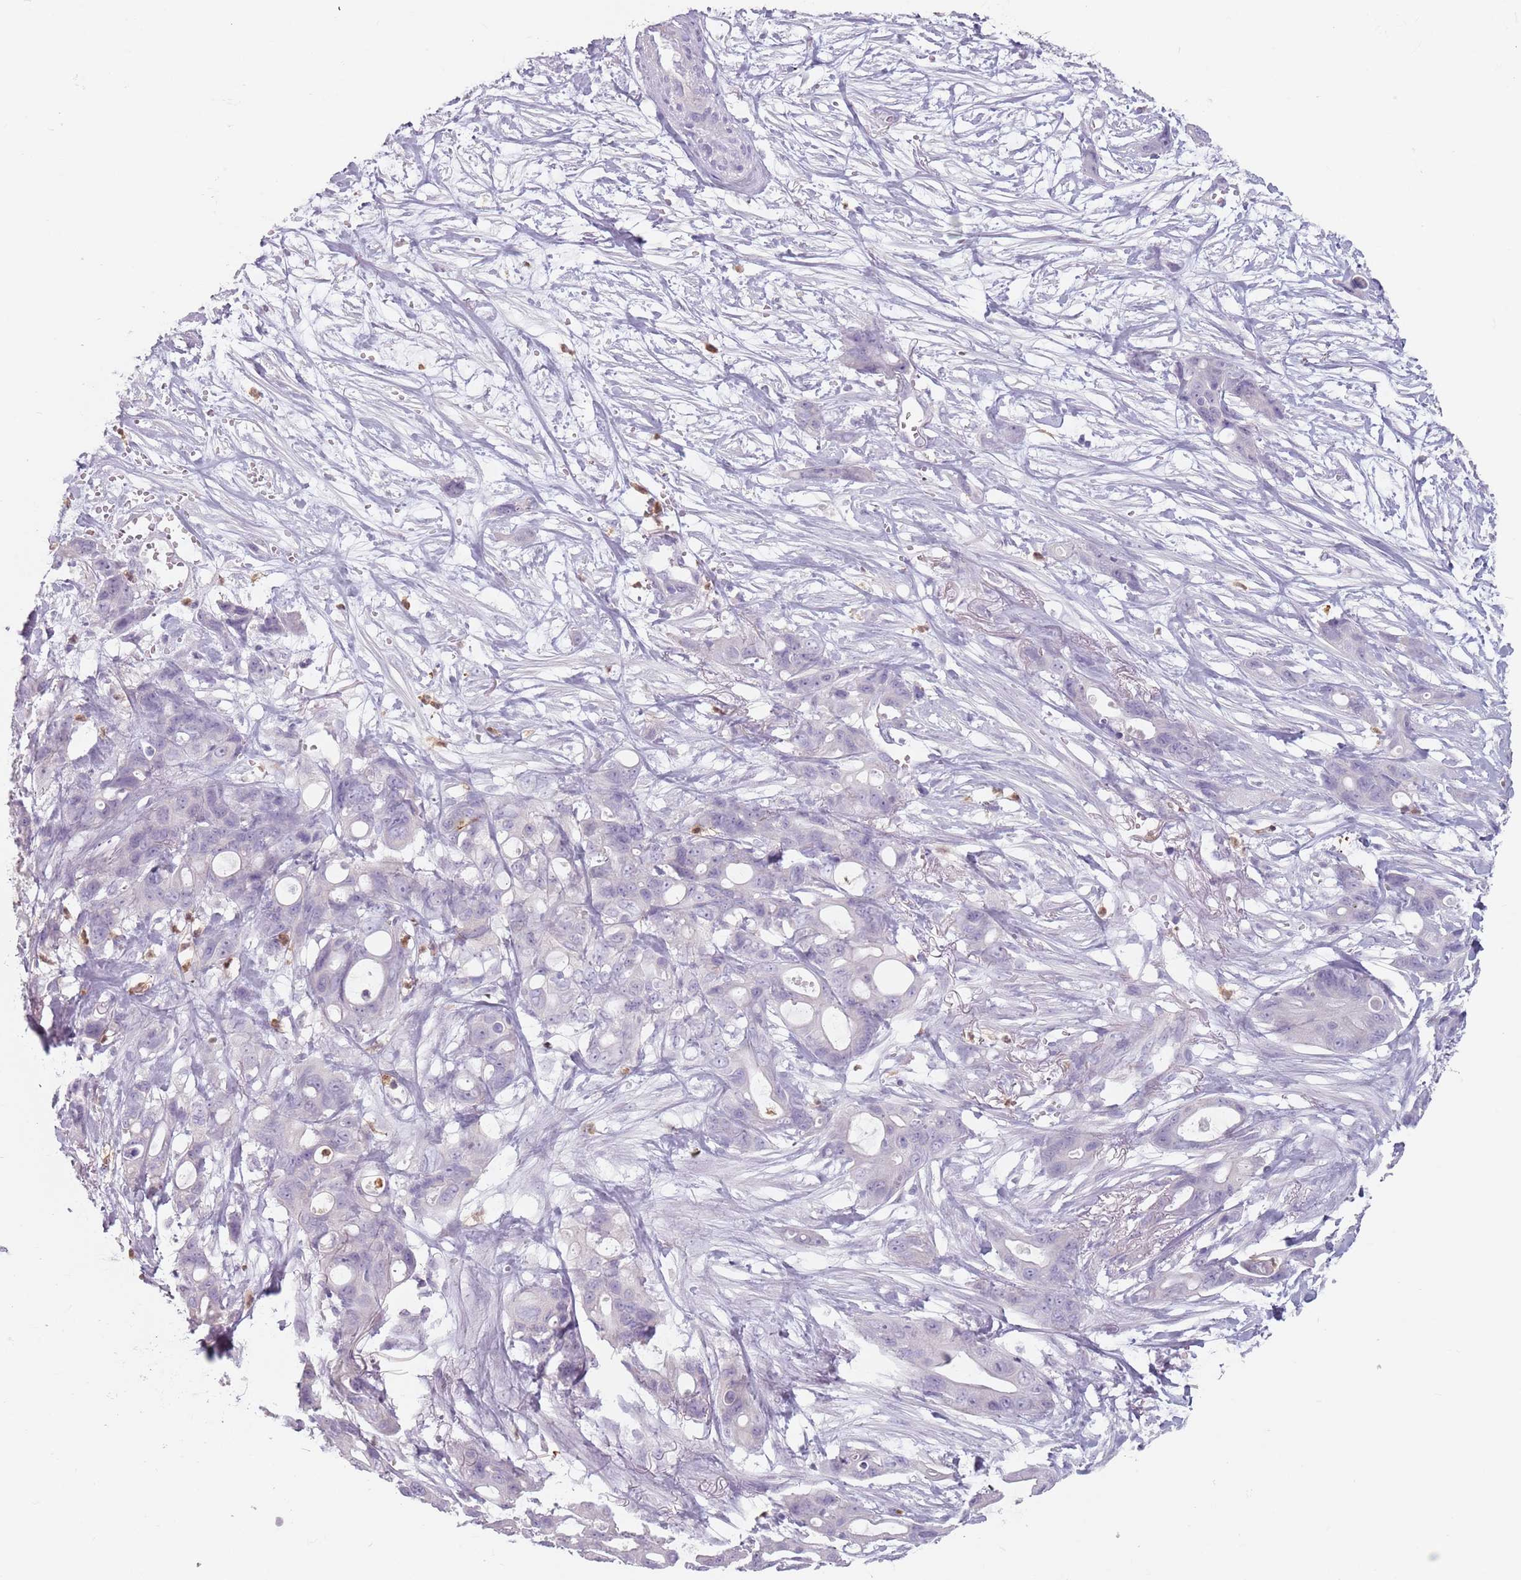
{"staining": {"intensity": "negative", "quantity": "none", "location": "none"}, "tissue": "ovarian cancer", "cell_type": "Tumor cells", "image_type": "cancer", "snomed": [{"axis": "morphology", "description": "Cystadenocarcinoma, mucinous, NOS"}, {"axis": "topography", "description": "Ovary"}], "caption": "A micrograph of human ovarian cancer is negative for staining in tumor cells.", "gene": "ZNF584", "patient": {"sex": "female", "age": 70}}